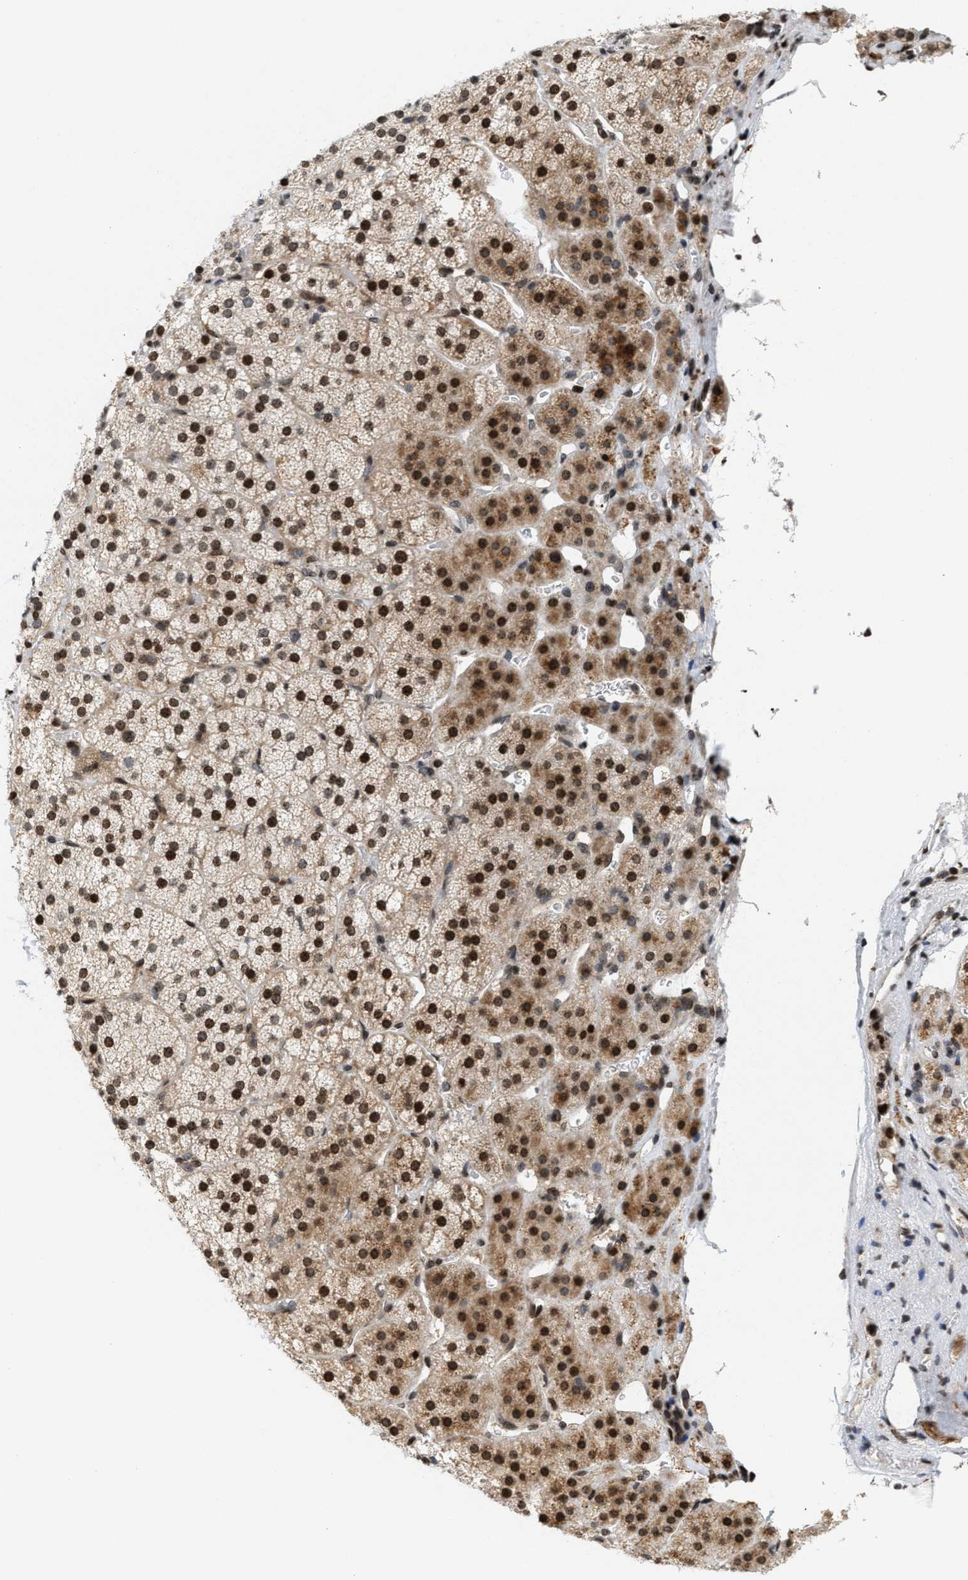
{"staining": {"intensity": "strong", "quantity": ">75%", "location": "cytoplasmic/membranous,nuclear"}, "tissue": "adrenal gland", "cell_type": "Glandular cells", "image_type": "normal", "snomed": [{"axis": "morphology", "description": "Normal tissue, NOS"}, {"axis": "topography", "description": "Adrenal gland"}], "caption": "High-magnification brightfield microscopy of unremarkable adrenal gland stained with DAB (brown) and counterstained with hematoxylin (blue). glandular cells exhibit strong cytoplasmic/membranous,nuclear expression is identified in approximately>75% of cells. The staining is performed using DAB brown chromogen to label protein expression. The nuclei are counter-stained blue using hematoxylin.", "gene": "PDZD2", "patient": {"sex": "female", "age": 44}}